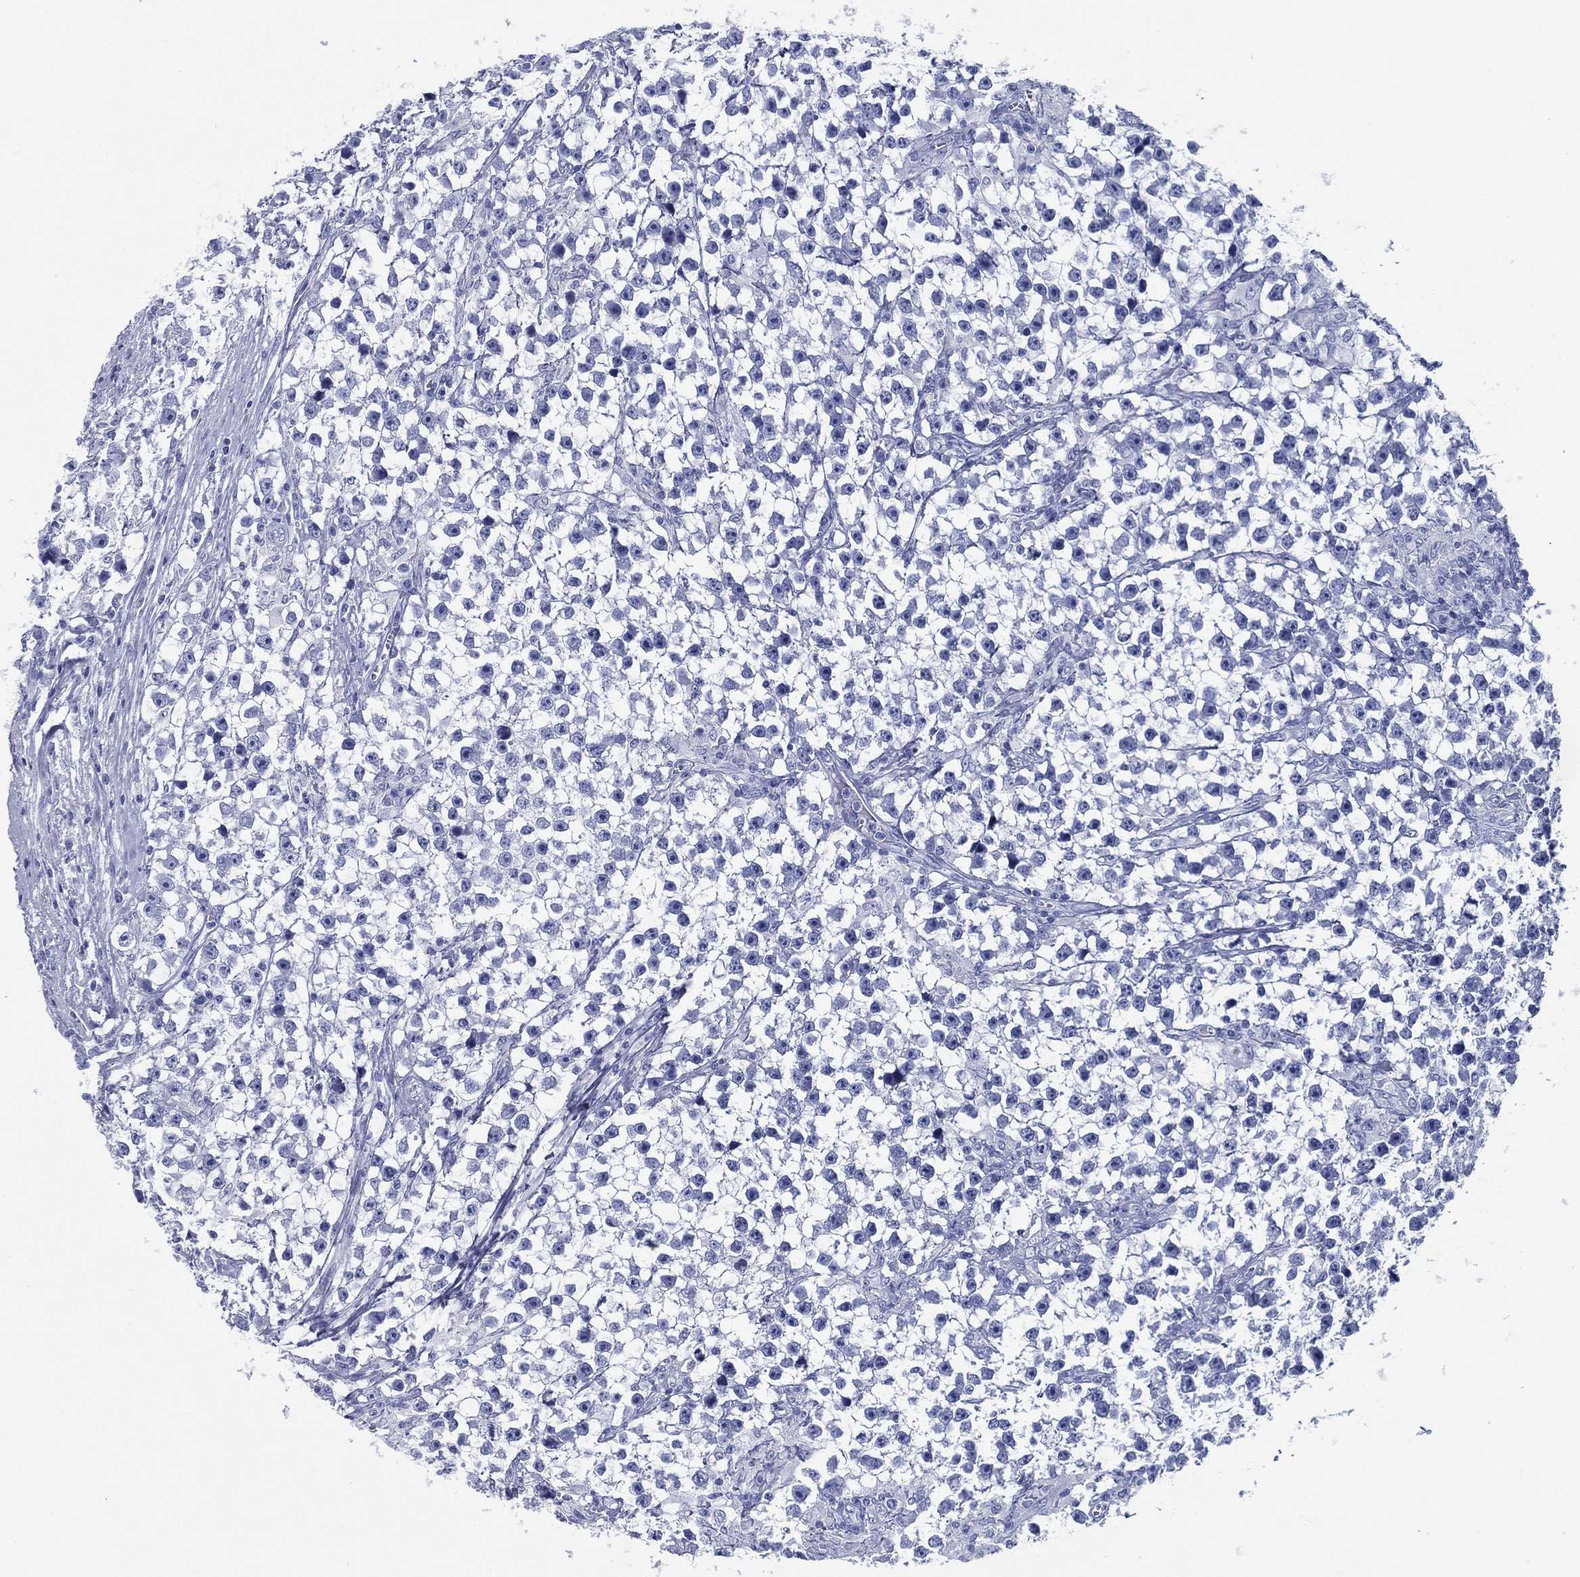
{"staining": {"intensity": "negative", "quantity": "none", "location": "none"}, "tissue": "testis cancer", "cell_type": "Tumor cells", "image_type": "cancer", "snomed": [{"axis": "morphology", "description": "Seminoma, NOS"}, {"axis": "topography", "description": "Testis"}], "caption": "High magnification brightfield microscopy of seminoma (testis) stained with DAB (brown) and counterstained with hematoxylin (blue): tumor cells show no significant expression. Nuclei are stained in blue.", "gene": "RSPH4A", "patient": {"sex": "male", "age": 59}}